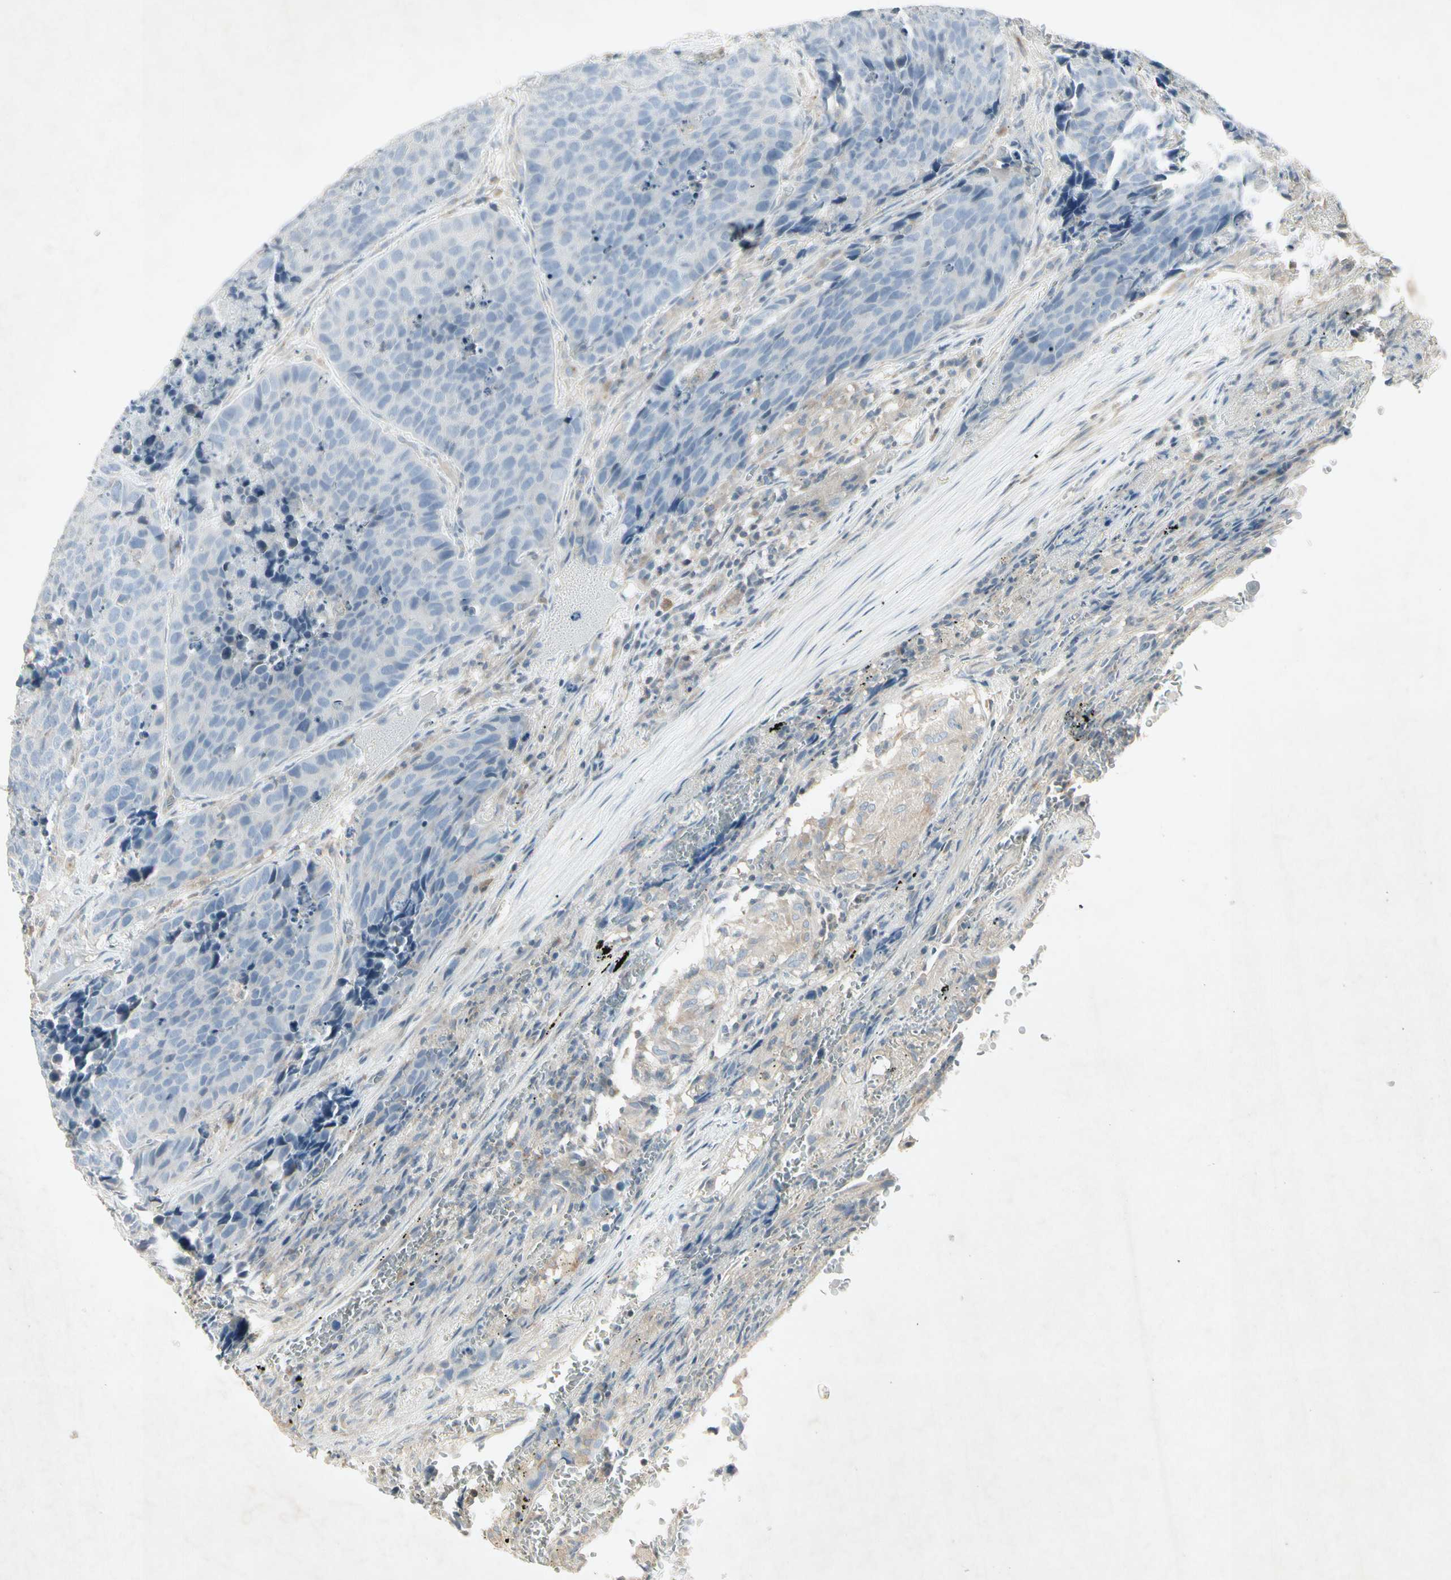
{"staining": {"intensity": "negative", "quantity": "none", "location": "none"}, "tissue": "carcinoid", "cell_type": "Tumor cells", "image_type": "cancer", "snomed": [{"axis": "morphology", "description": "Carcinoid, malignant, NOS"}, {"axis": "topography", "description": "Lung"}], "caption": "Tumor cells are negative for protein expression in human carcinoid (malignant).", "gene": "TEK", "patient": {"sex": "male", "age": 60}}